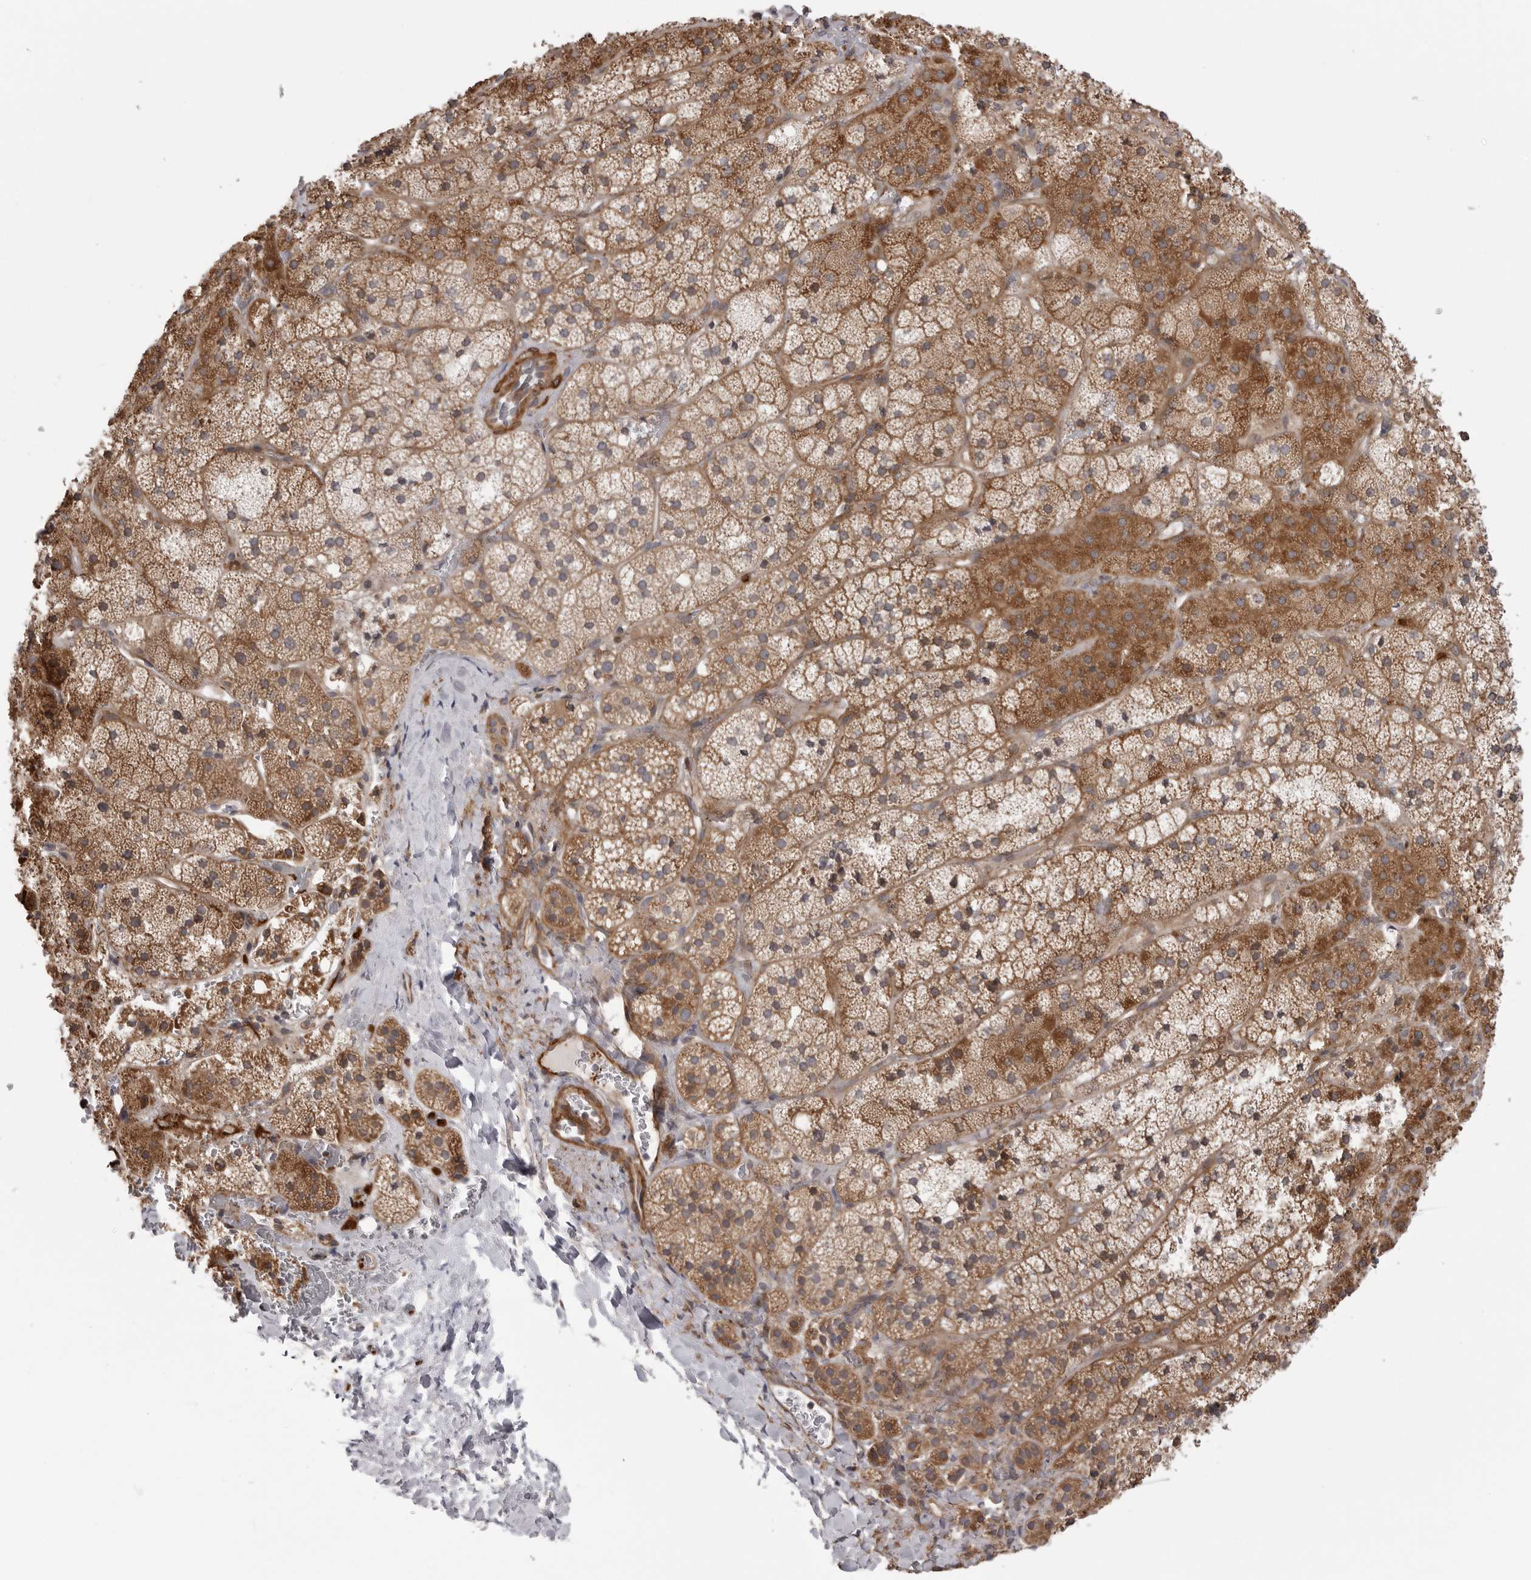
{"staining": {"intensity": "moderate", "quantity": ">75%", "location": "cytoplasmic/membranous"}, "tissue": "adrenal gland", "cell_type": "Glandular cells", "image_type": "normal", "snomed": [{"axis": "morphology", "description": "Normal tissue, NOS"}, {"axis": "topography", "description": "Adrenal gland"}], "caption": "Protein staining of unremarkable adrenal gland displays moderate cytoplasmic/membranous staining in about >75% of glandular cells. (DAB (3,3'-diaminobenzidine) = brown stain, brightfield microscopy at high magnification).", "gene": "SCP2", "patient": {"sex": "female", "age": 44}}